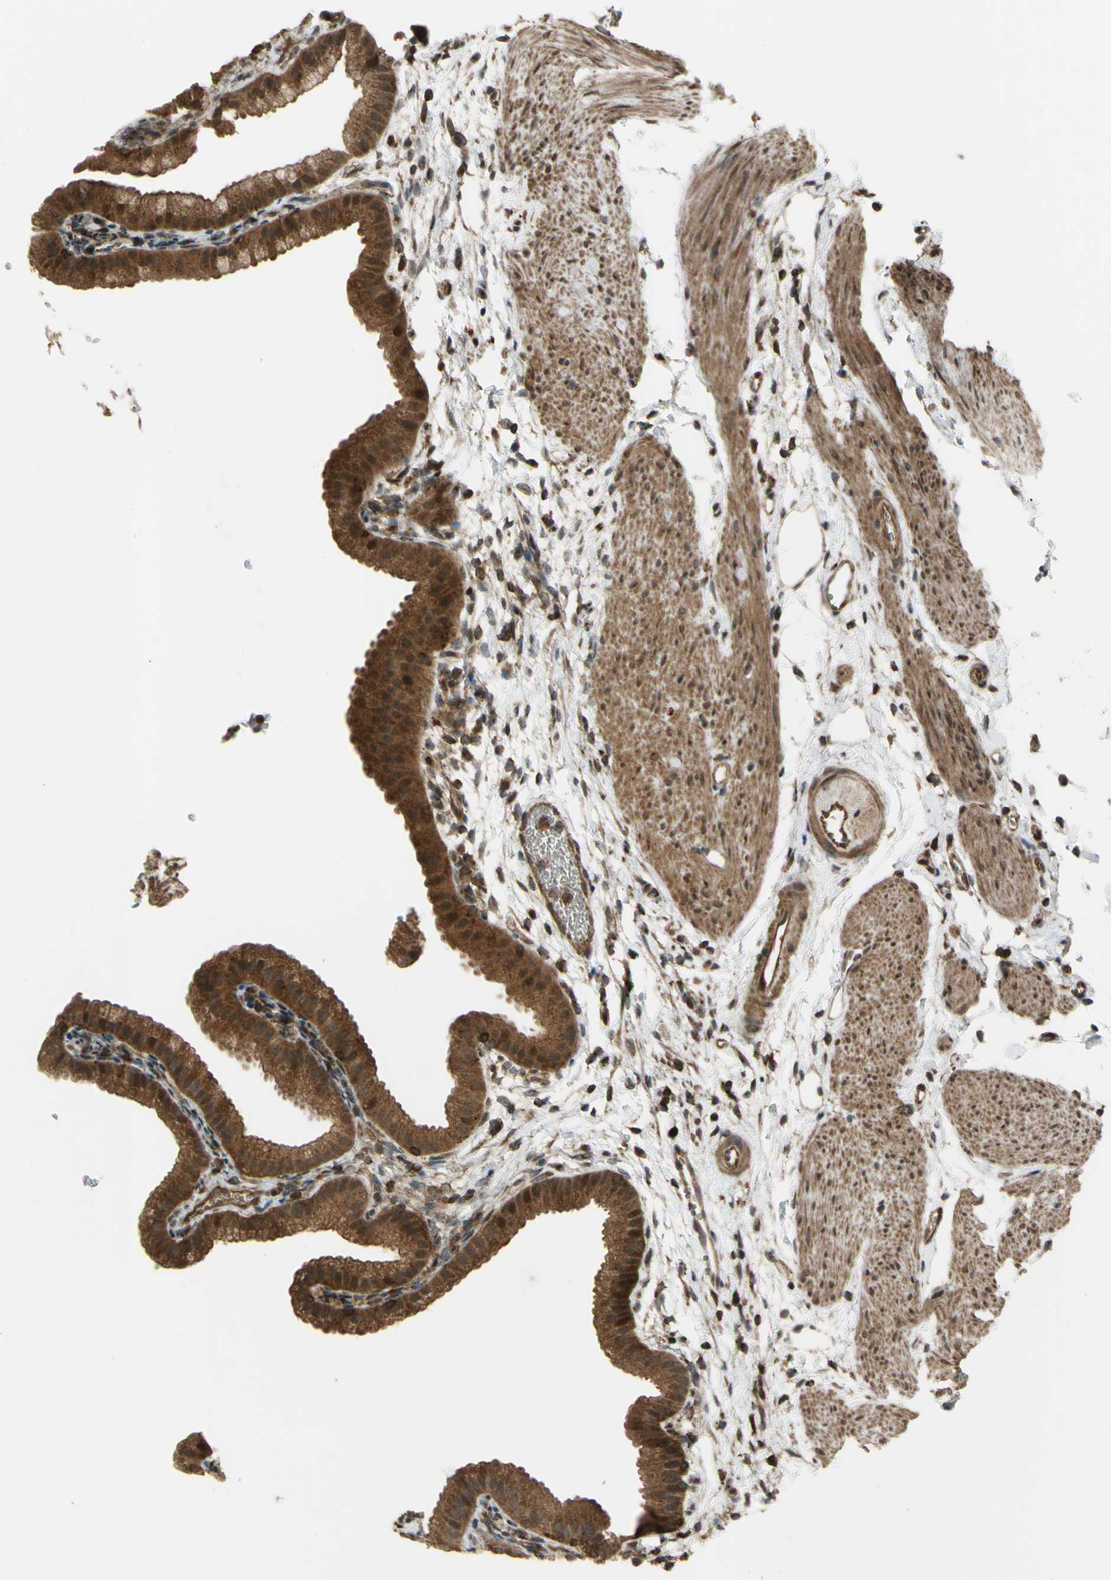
{"staining": {"intensity": "moderate", "quantity": ">75%", "location": "cytoplasmic/membranous,nuclear"}, "tissue": "gallbladder", "cell_type": "Glandular cells", "image_type": "normal", "snomed": [{"axis": "morphology", "description": "Normal tissue, NOS"}, {"axis": "topography", "description": "Gallbladder"}], "caption": "Immunohistochemistry of unremarkable human gallbladder displays medium levels of moderate cytoplasmic/membranous,nuclear expression in approximately >75% of glandular cells.", "gene": "FLII", "patient": {"sex": "female", "age": 64}}